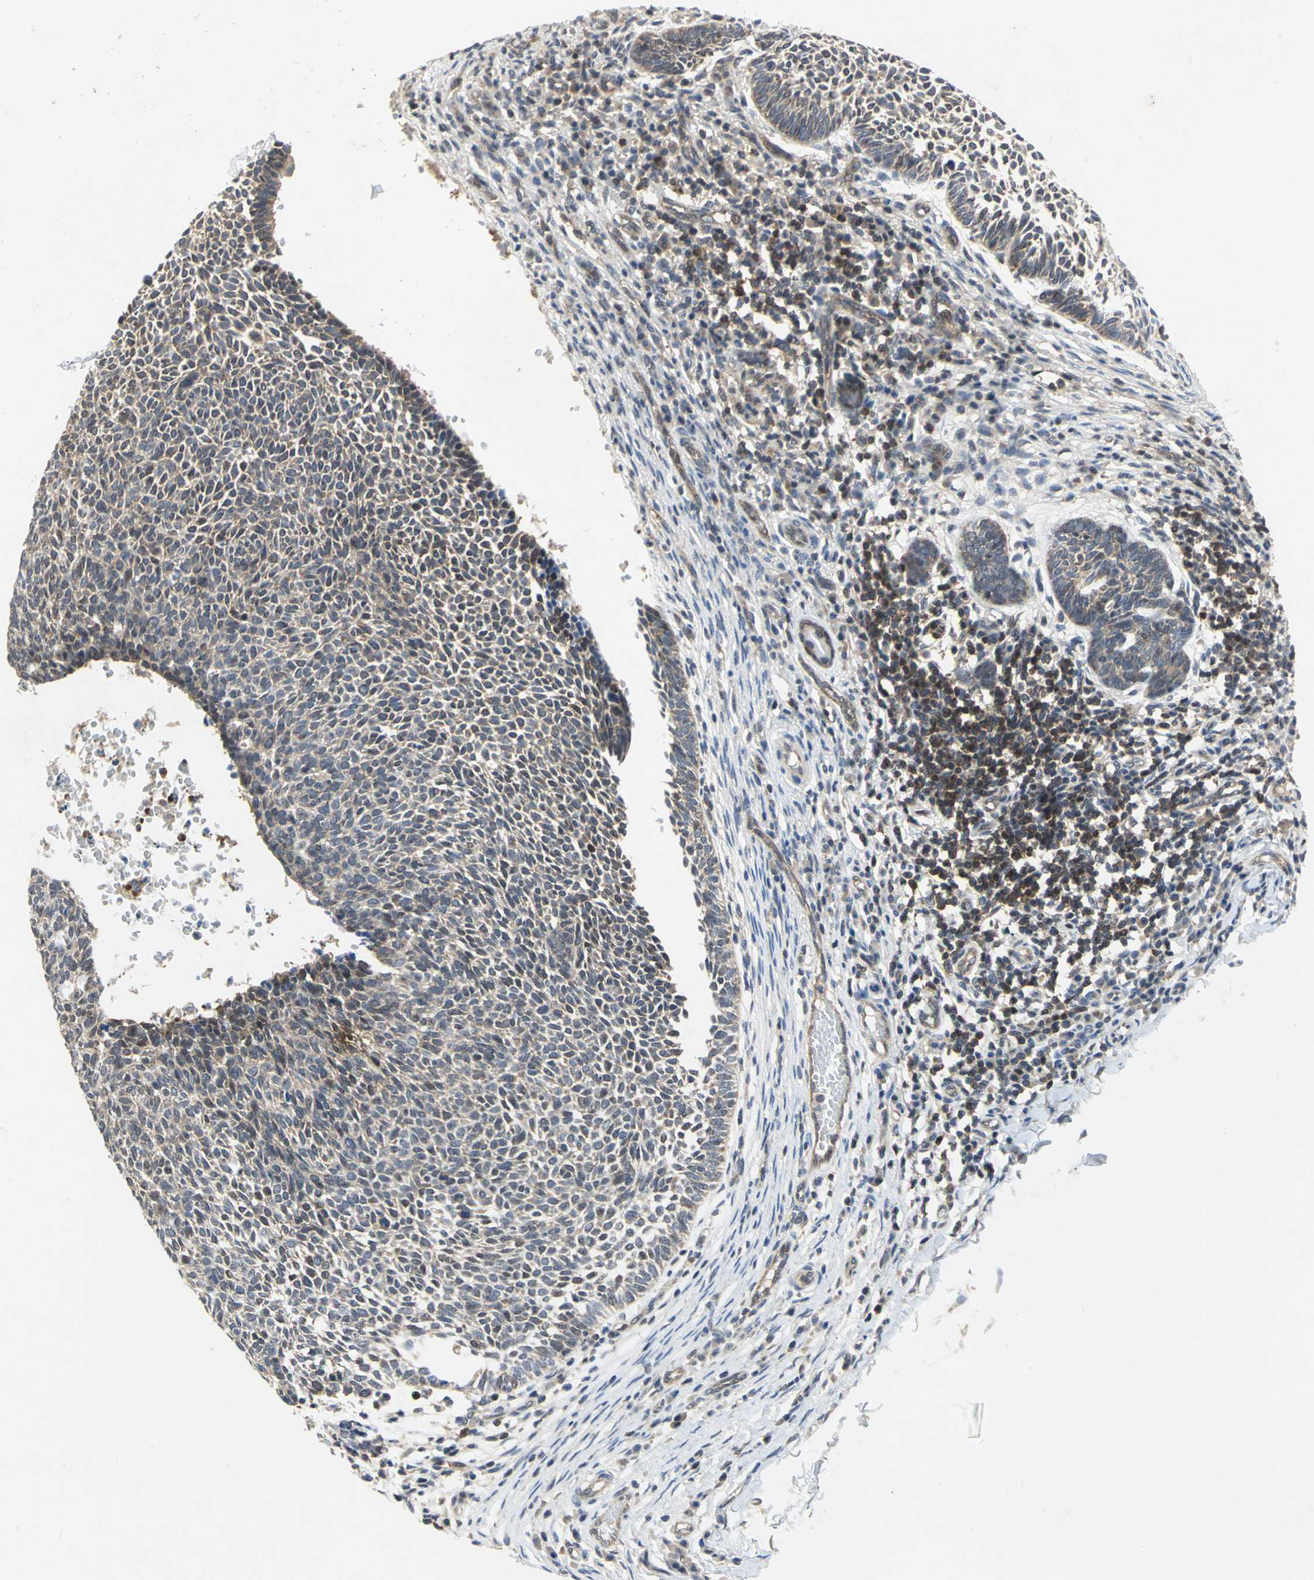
{"staining": {"intensity": "weak", "quantity": "25%-75%", "location": "cytoplasmic/membranous"}, "tissue": "skin cancer", "cell_type": "Tumor cells", "image_type": "cancer", "snomed": [{"axis": "morphology", "description": "Normal tissue, NOS"}, {"axis": "morphology", "description": "Basal cell carcinoma"}, {"axis": "topography", "description": "Skin"}], "caption": "There is low levels of weak cytoplasmic/membranous positivity in tumor cells of skin basal cell carcinoma, as demonstrated by immunohistochemical staining (brown color).", "gene": "PPIA", "patient": {"sex": "male", "age": 87}}